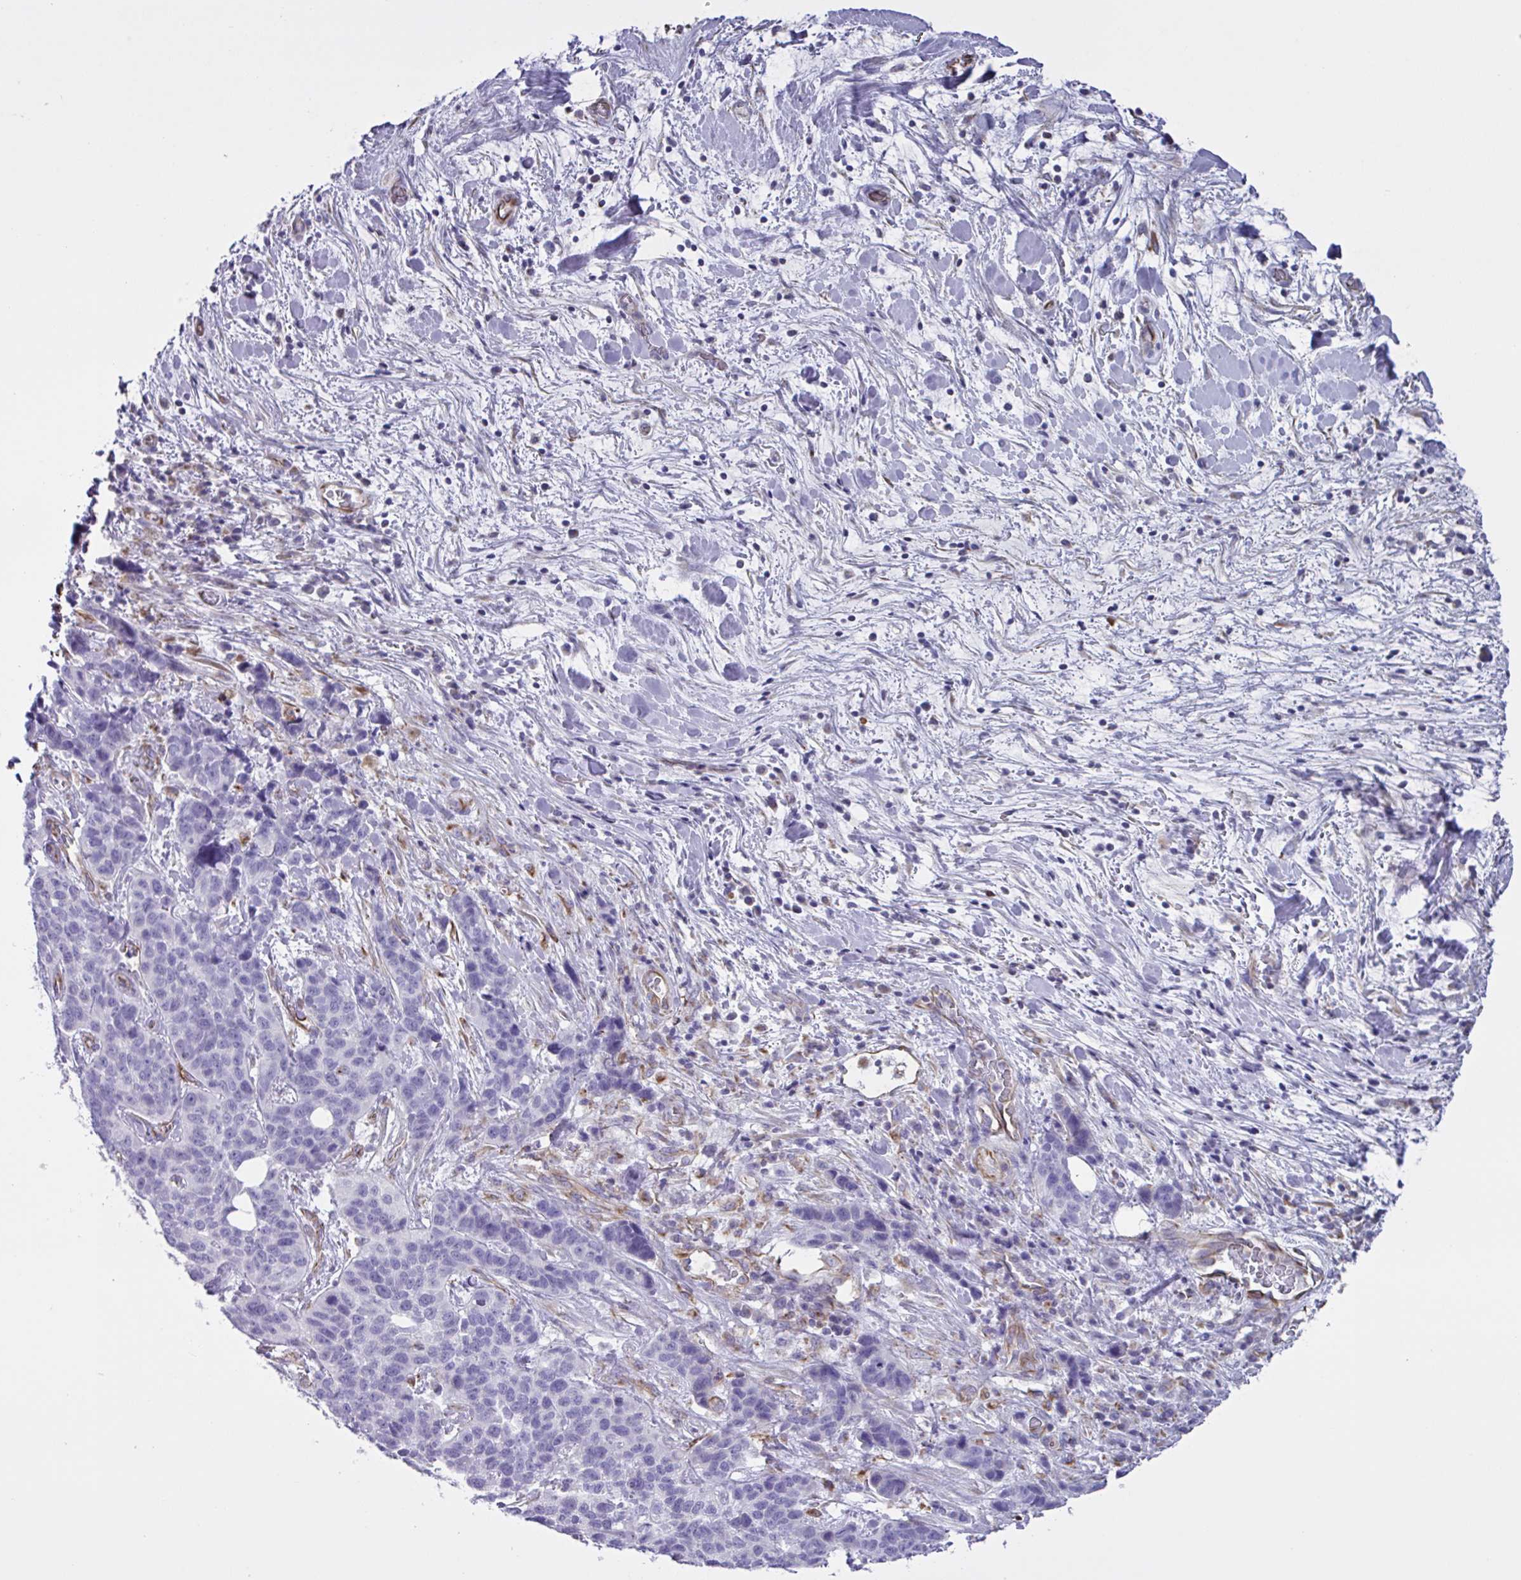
{"staining": {"intensity": "negative", "quantity": "none", "location": "none"}, "tissue": "lung cancer", "cell_type": "Tumor cells", "image_type": "cancer", "snomed": [{"axis": "morphology", "description": "Squamous cell carcinoma, NOS"}, {"axis": "topography", "description": "Lung"}], "caption": "Tumor cells are negative for protein expression in human lung cancer (squamous cell carcinoma).", "gene": "TMEM86B", "patient": {"sex": "male", "age": 62}}